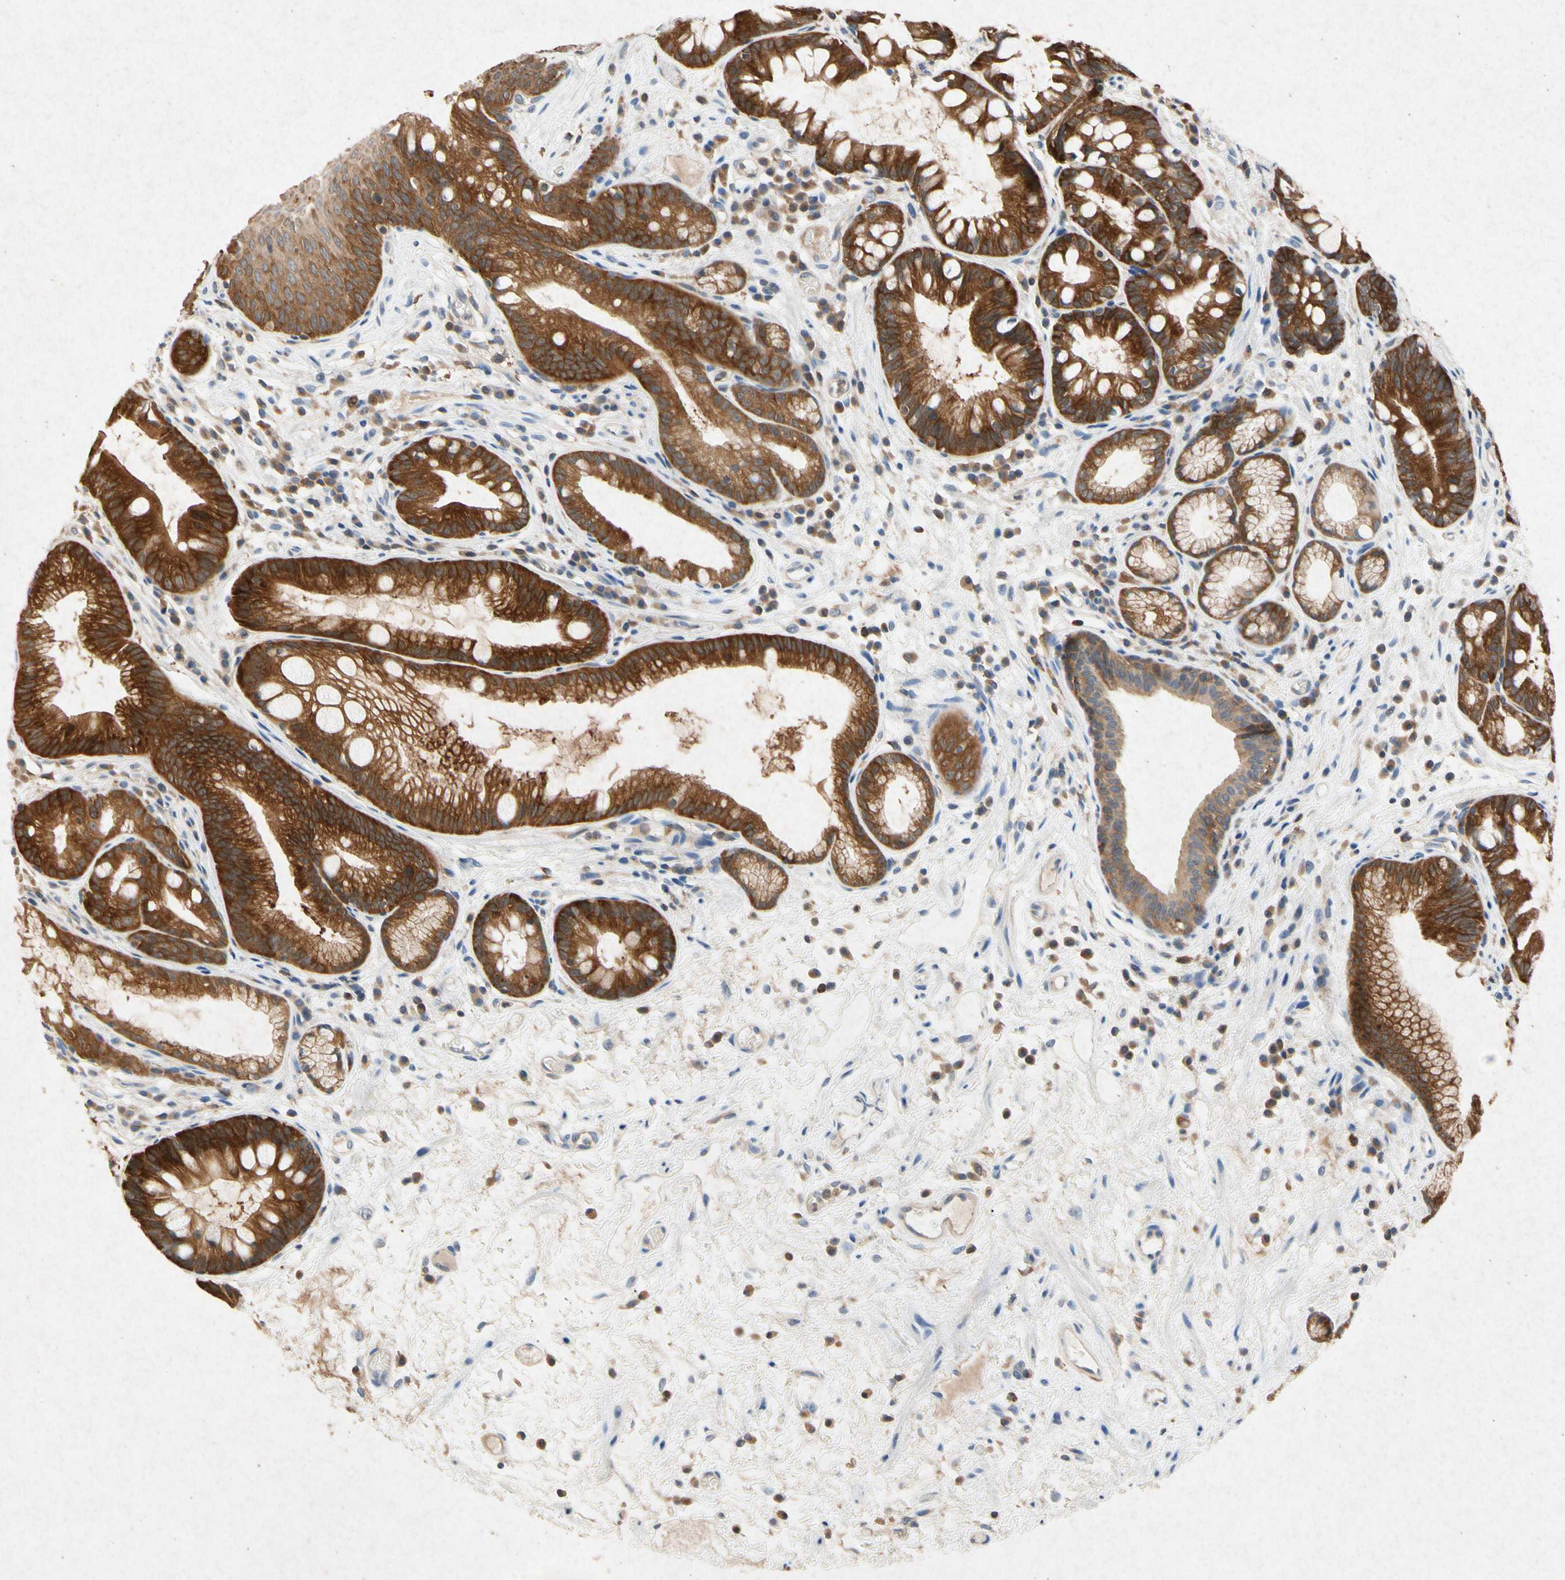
{"staining": {"intensity": "strong", "quantity": ">75%", "location": "cytoplasmic/membranous"}, "tissue": "stomach", "cell_type": "Glandular cells", "image_type": "normal", "snomed": [{"axis": "morphology", "description": "Normal tissue, NOS"}, {"axis": "topography", "description": "Stomach, upper"}], "caption": "The immunohistochemical stain labels strong cytoplasmic/membranous staining in glandular cells of unremarkable stomach. (DAB IHC, brown staining for protein, blue staining for nuclei).", "gene": "RPS6KA1", "patient": {"sex": "male", "age": 72}}